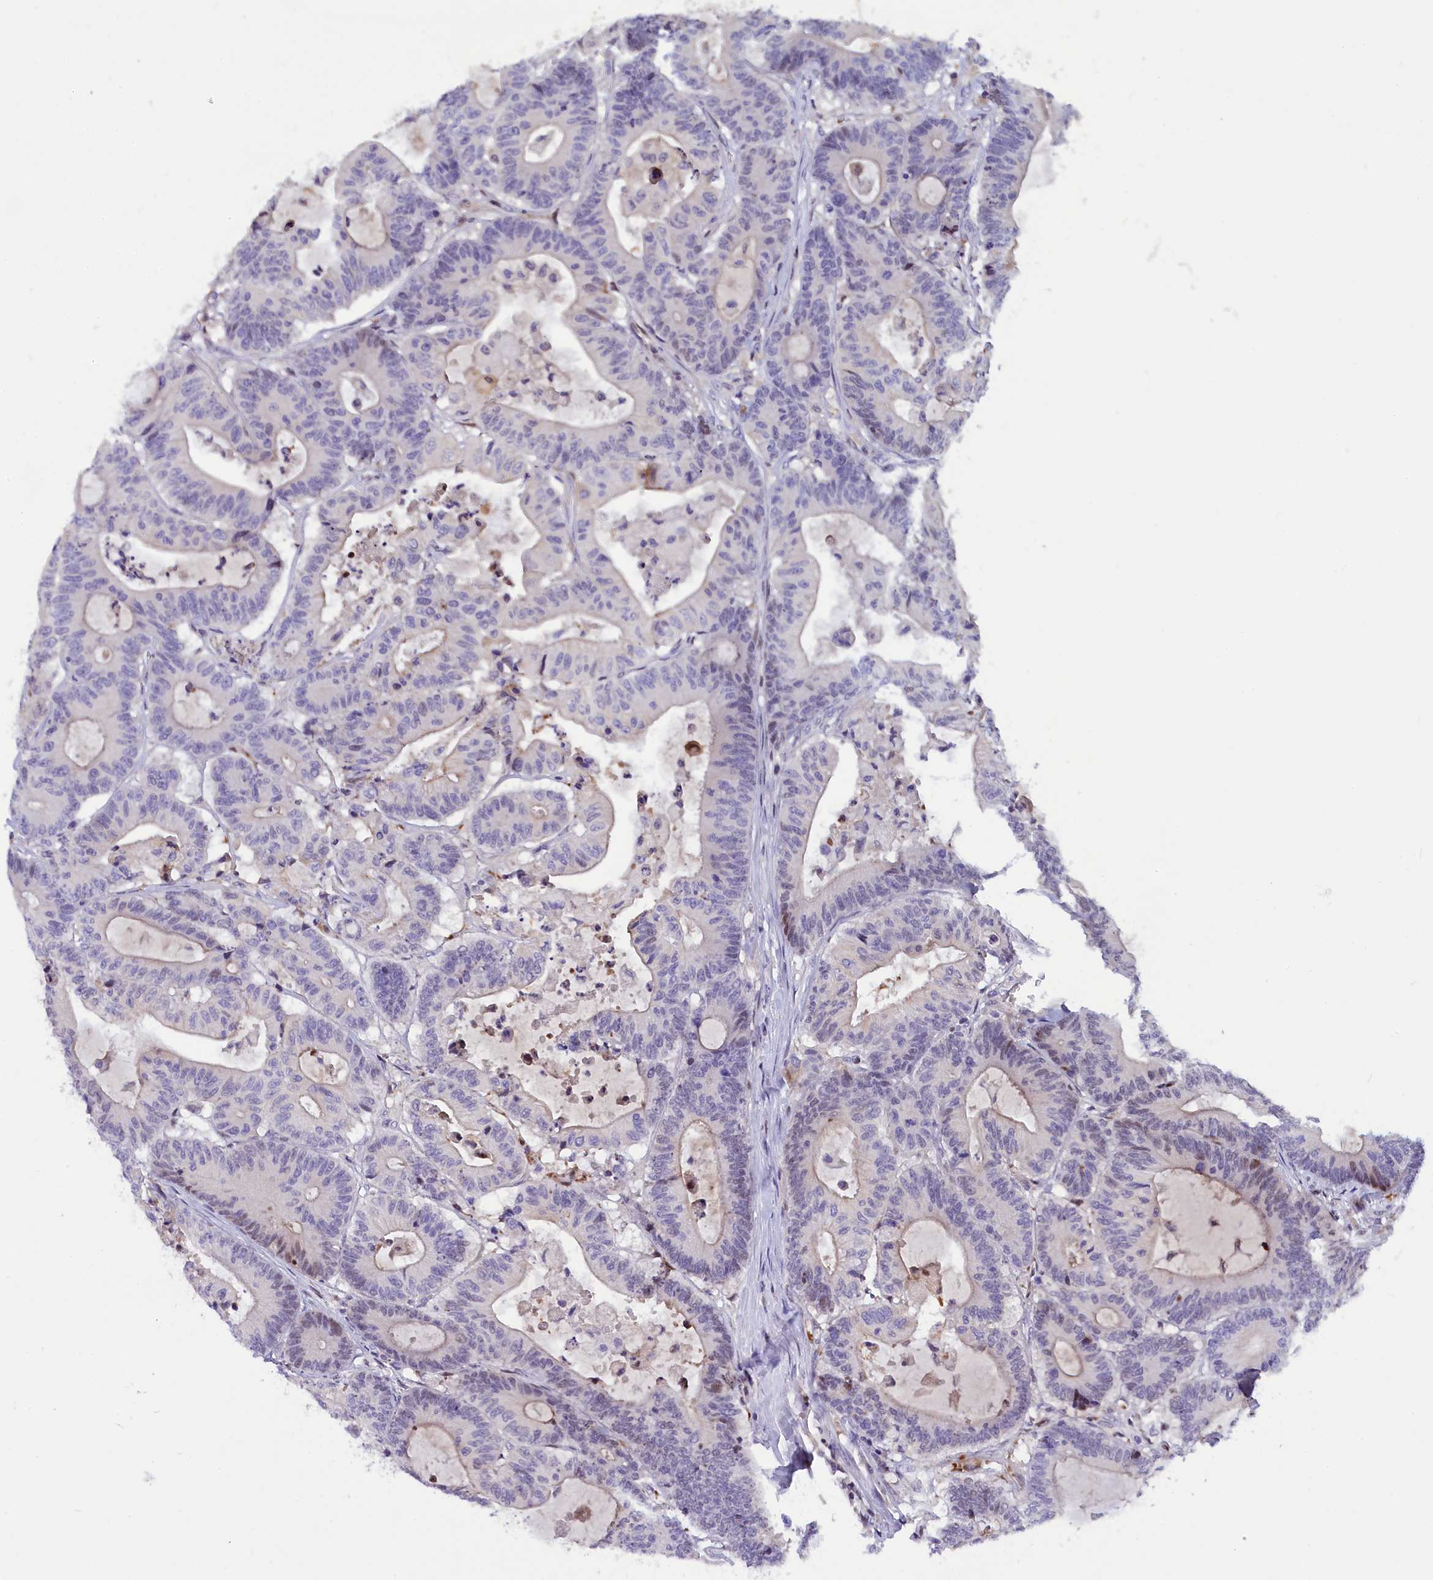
{"staining": {"intensity": "negative", "quantity": "none", "location": "none"}, "tissue": "colorectal cancer", "cell_type": "Tumor cells", "image_type": "cancer", "snomed": [{"axis": "morphology", "description": "Adenocarcinoma, NOS"}, {"axis": "topography", "description": "Colon"}], "caption": "High magnification brightfield microscopy of colorectal adenocarcinoma stained with DAB (3,3'-diaminobenzidine) (brown) and counterstained with hematoxylin (blue): tumor cells show no significant expression.", "gene": "NKPD1", "patient": {"sex": "female", "age": 84}}